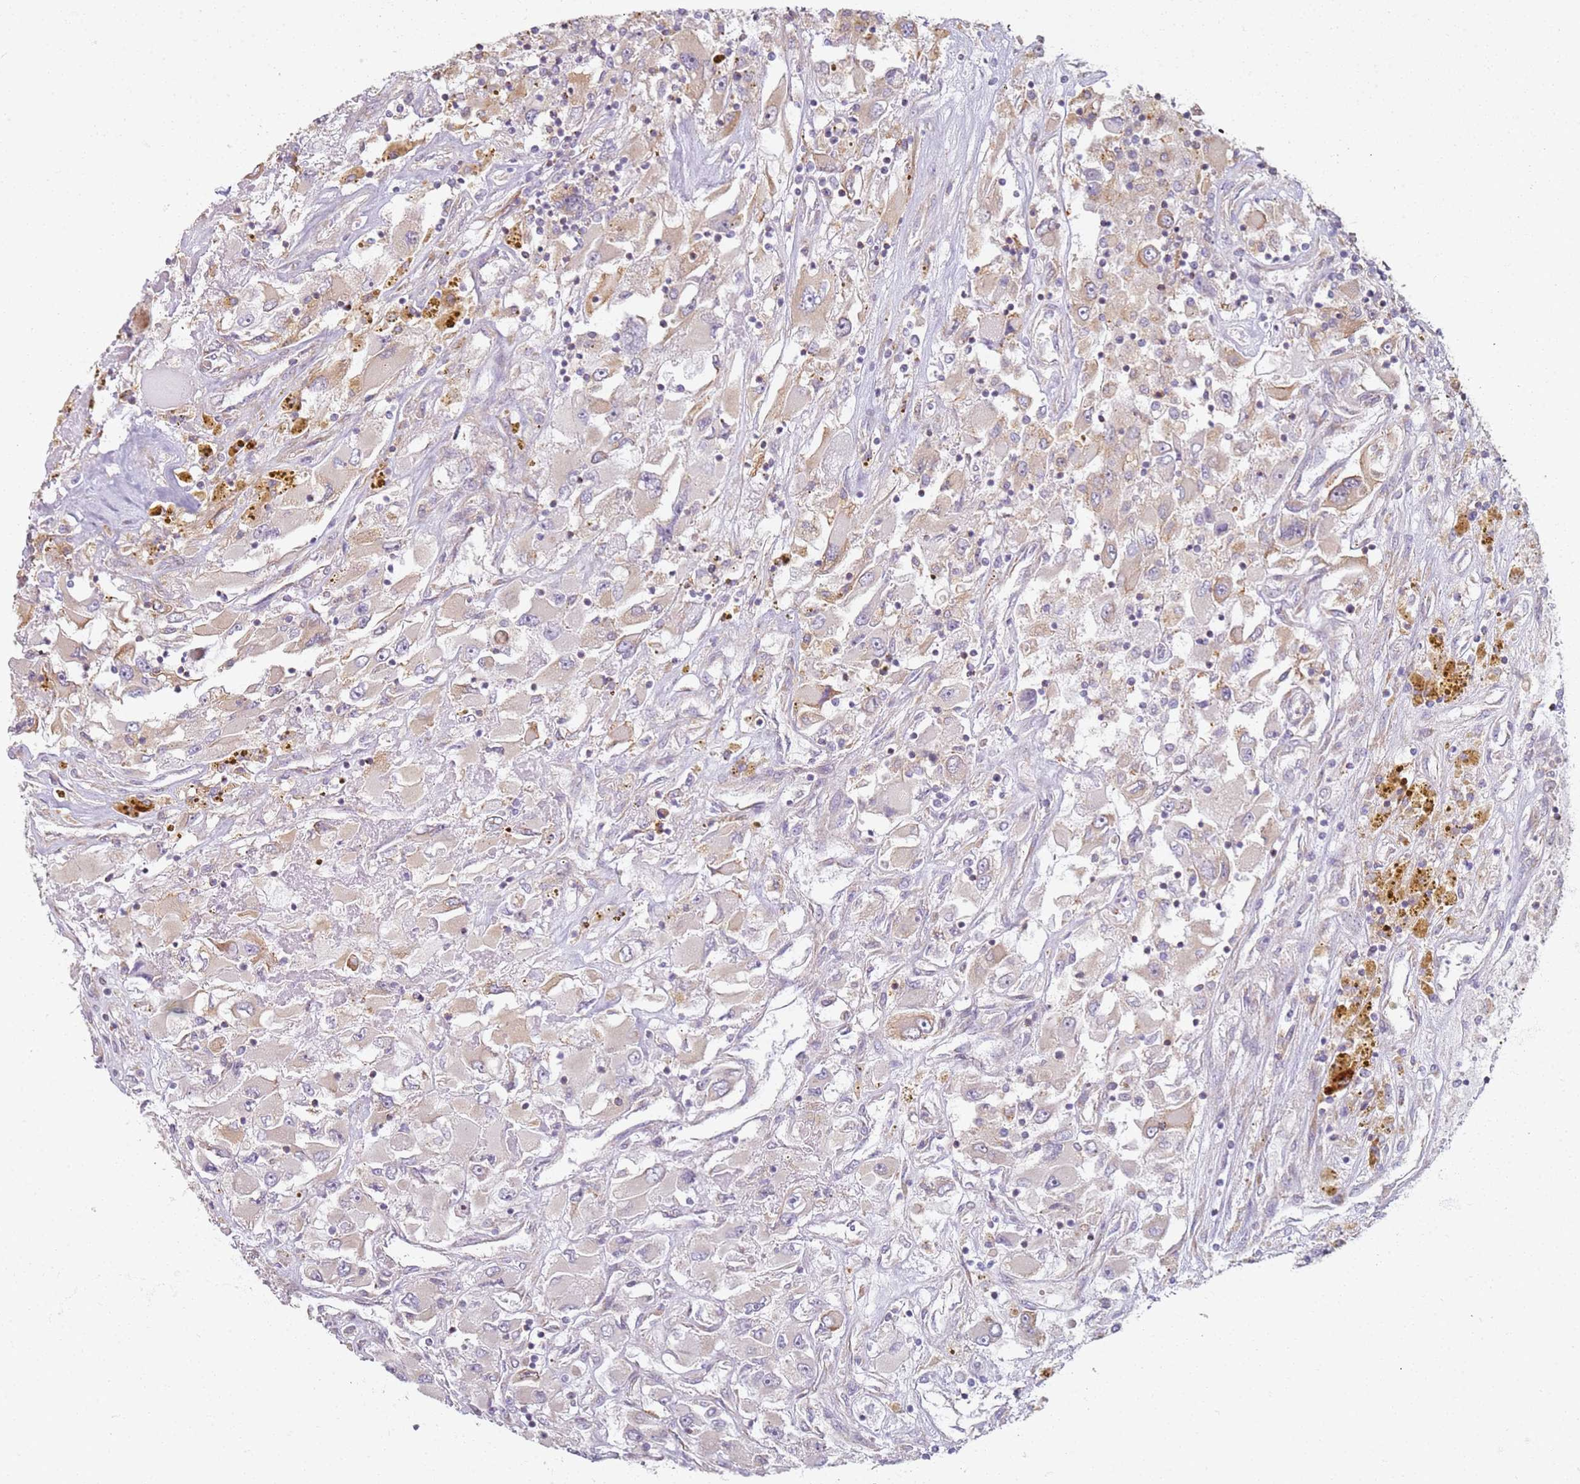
{"staining": {"intensity": "negative", "quantity": "none", "location": "none"}, "tissue": "renal cancer", "cell_type": "Tumor cells", "image_type": "cancer", "snomed": [{"axis": "morphology", "description": "Adenocarcinoma, NOS"}, {"axis": "topography", "description": "Kidney"}], "caption": "Renal cancer (adenocarcinoma) was stained to show a protein in brown. There is no significant positivity in tumor cells.", "gene": "PROKR2", "patient": {"sex": "female", "age": 52}}